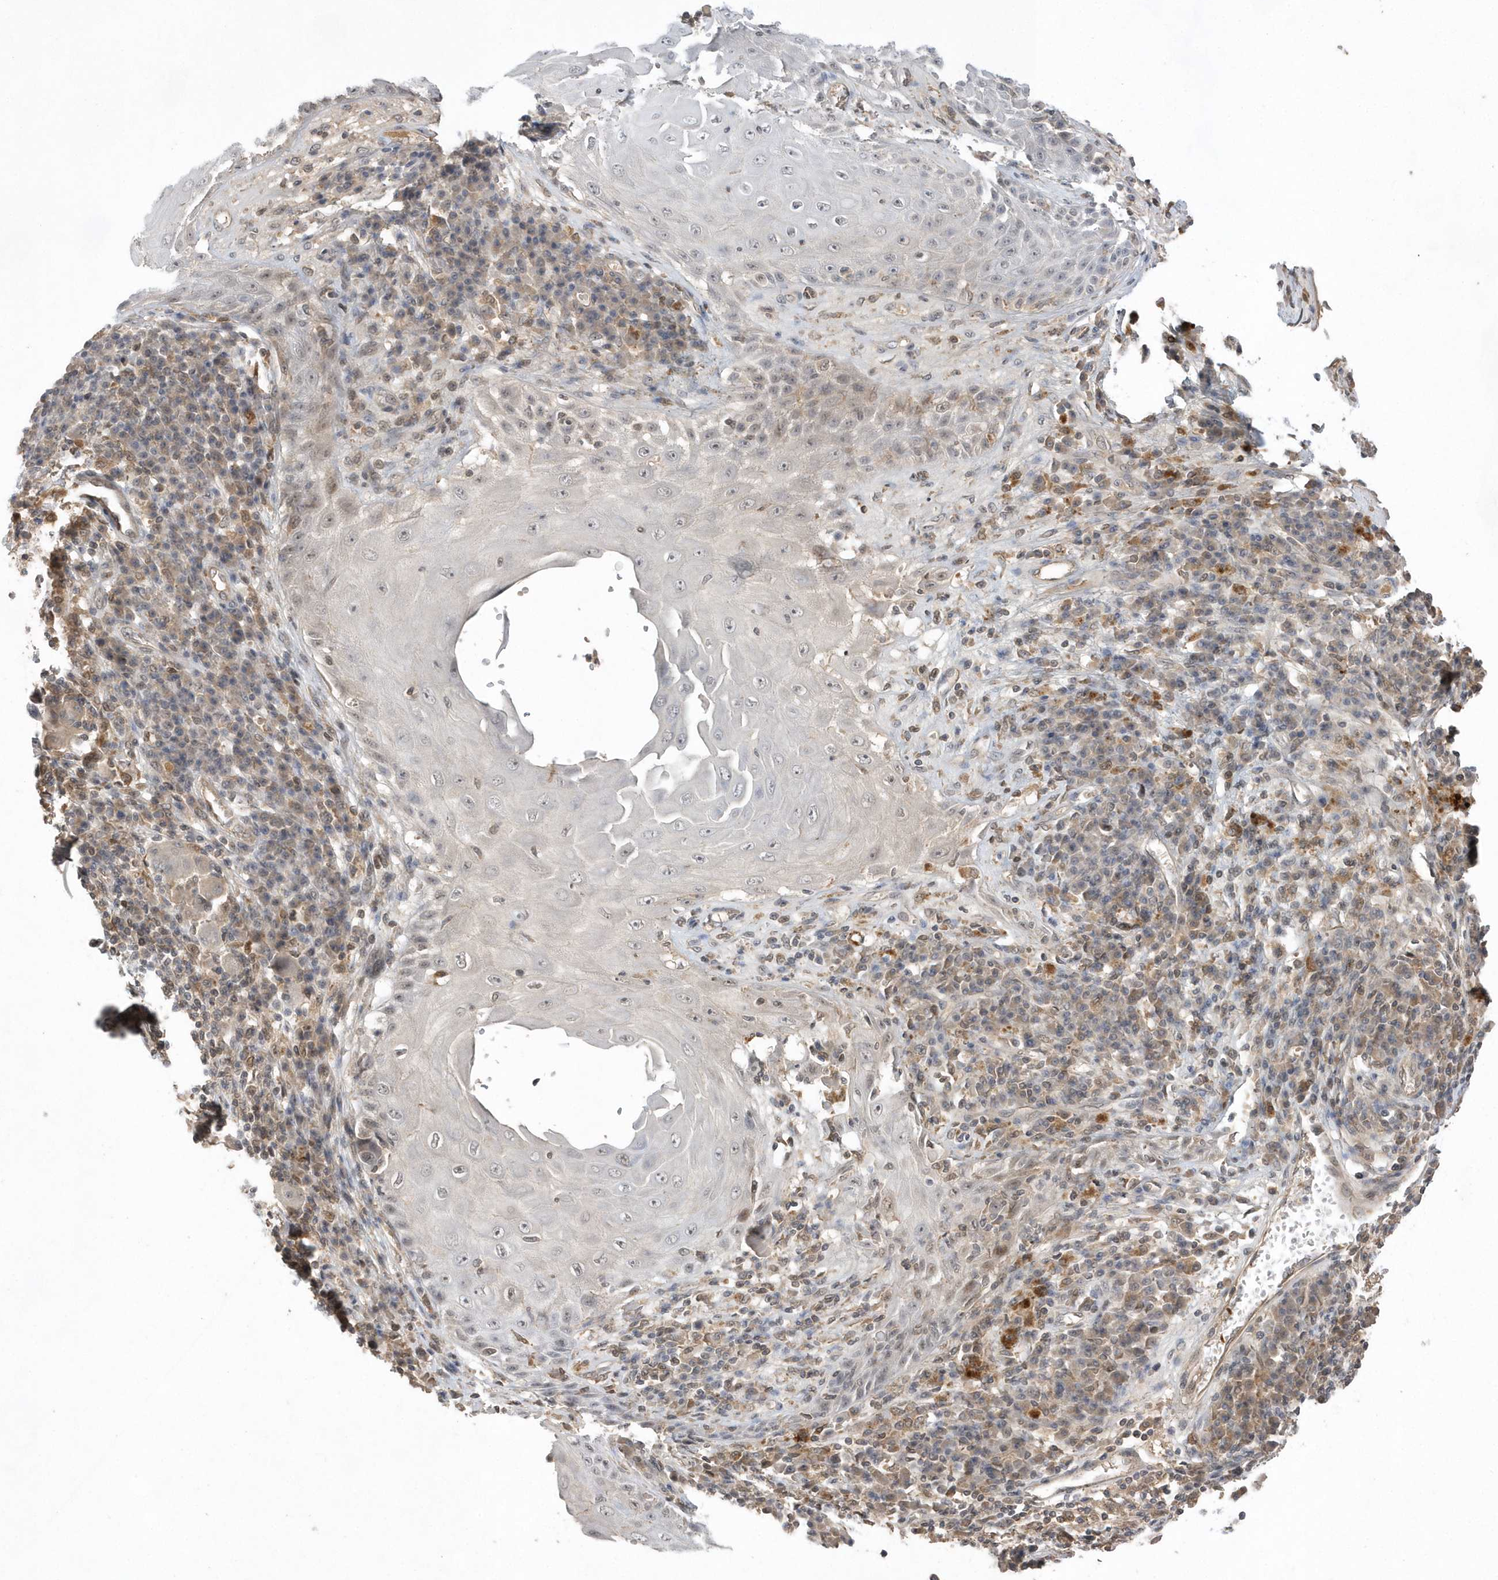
{"staining": {"intensity": "negative", "quantity": "none", "location": "none"}, "tissue": "melanoma", "cell_type": "Tumor cells", "image_type": "cancer", "snomed": [{"axis": "morphology", "description": "Malignant melanoma, NOS"}, {"axis": "topography", "description": "Skin"}], "caption": "This is a photomicrograph of immunohistochemistry staining of melanoma, which shows no expression in tumor cells.", "gene": "TMEM132B", "patient": {"sex": "male", "age": 53}}